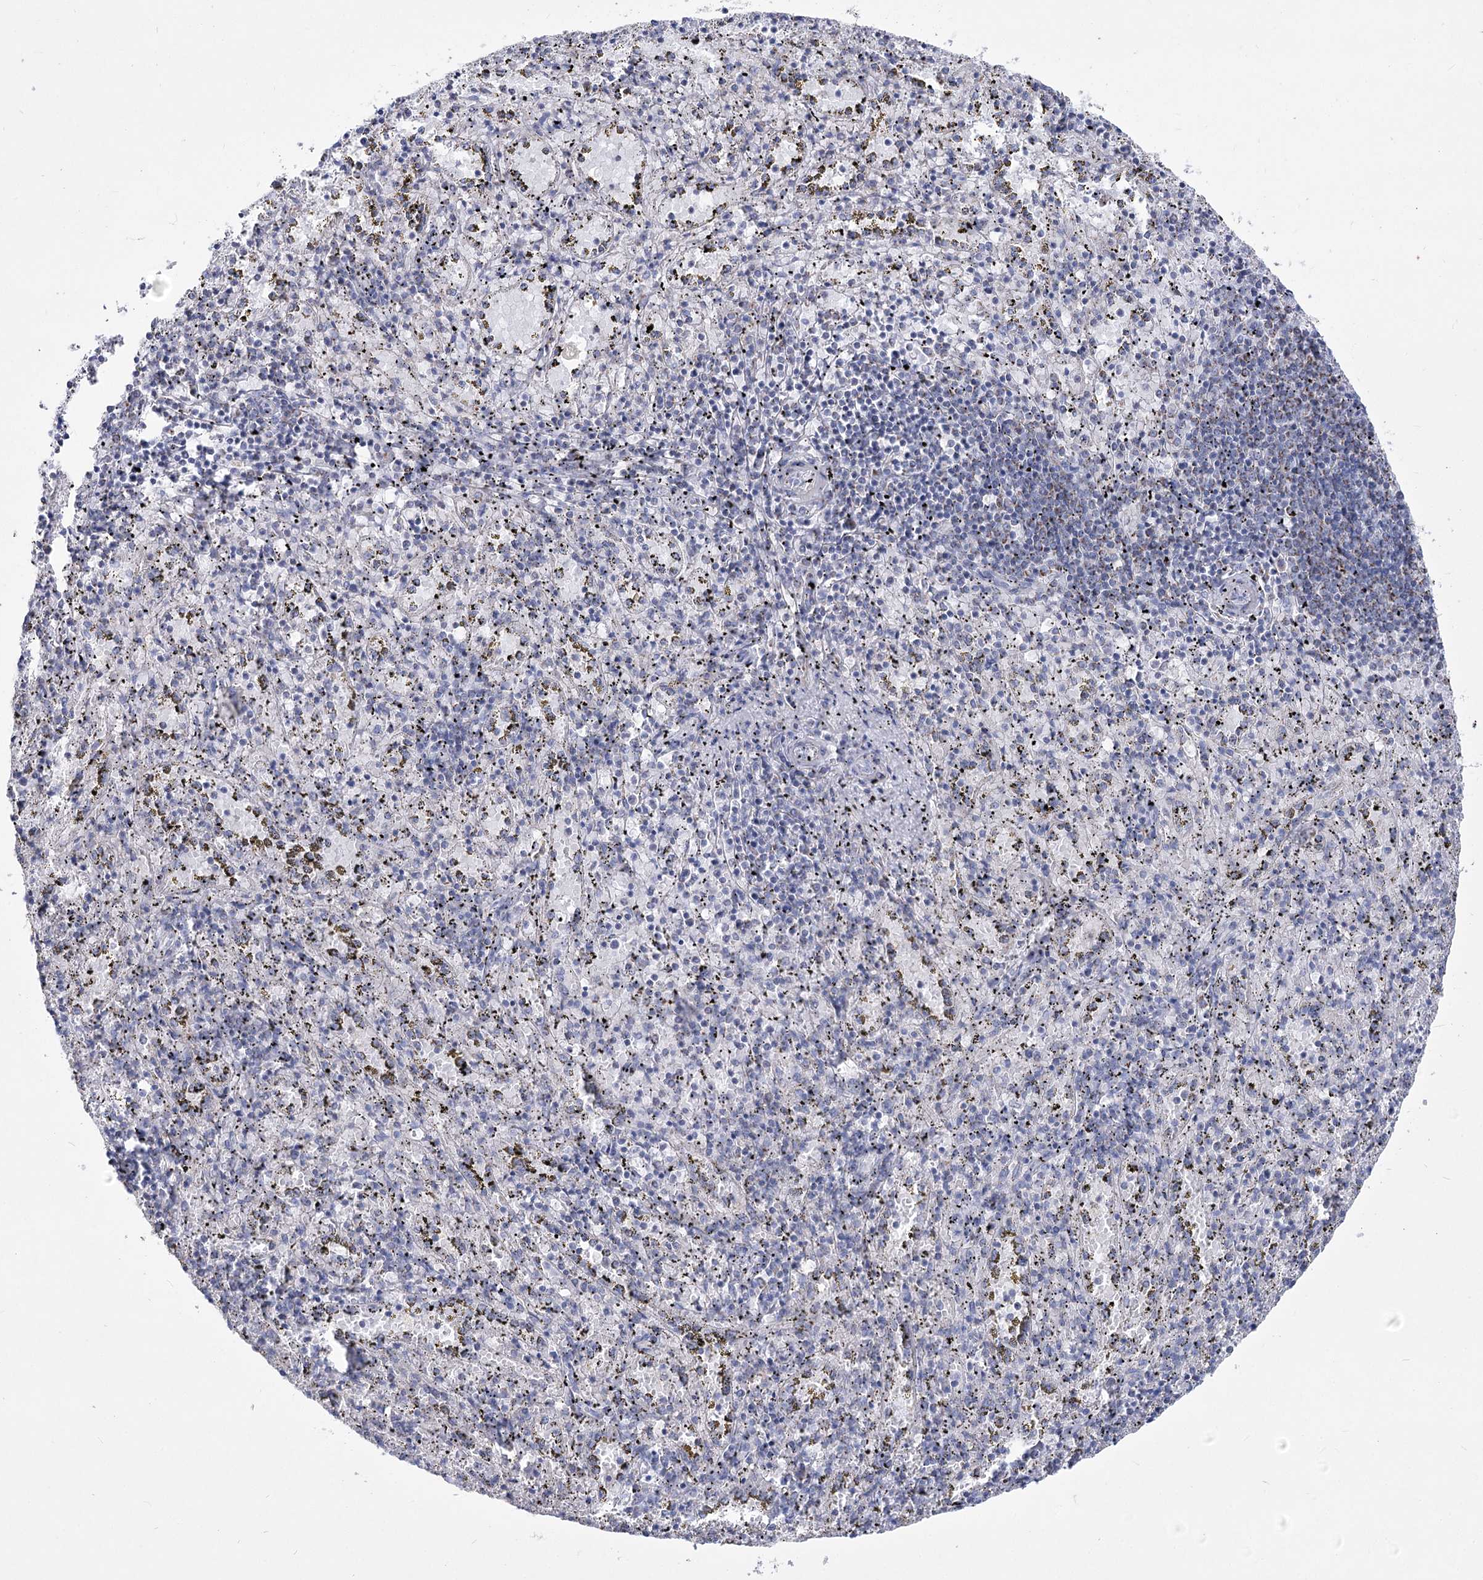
{"staining": {"intensity": "negative", "quantity": "none", "location": "none"}, "tissue": "spleen", "cell_type": "Cells in red pulp", "image_type": "normal", "snomed": [{"axis": "morphology", "description": "Normal tissue, NOS"}, {"axis": "topography", "description": "Spleen"}], "caption": "A photomicrograph of spleen stained for a protein displays no brown staining in cells in red pulp.", "gene": "PDHB", "patient": {"sex": "male", "age": 11}}